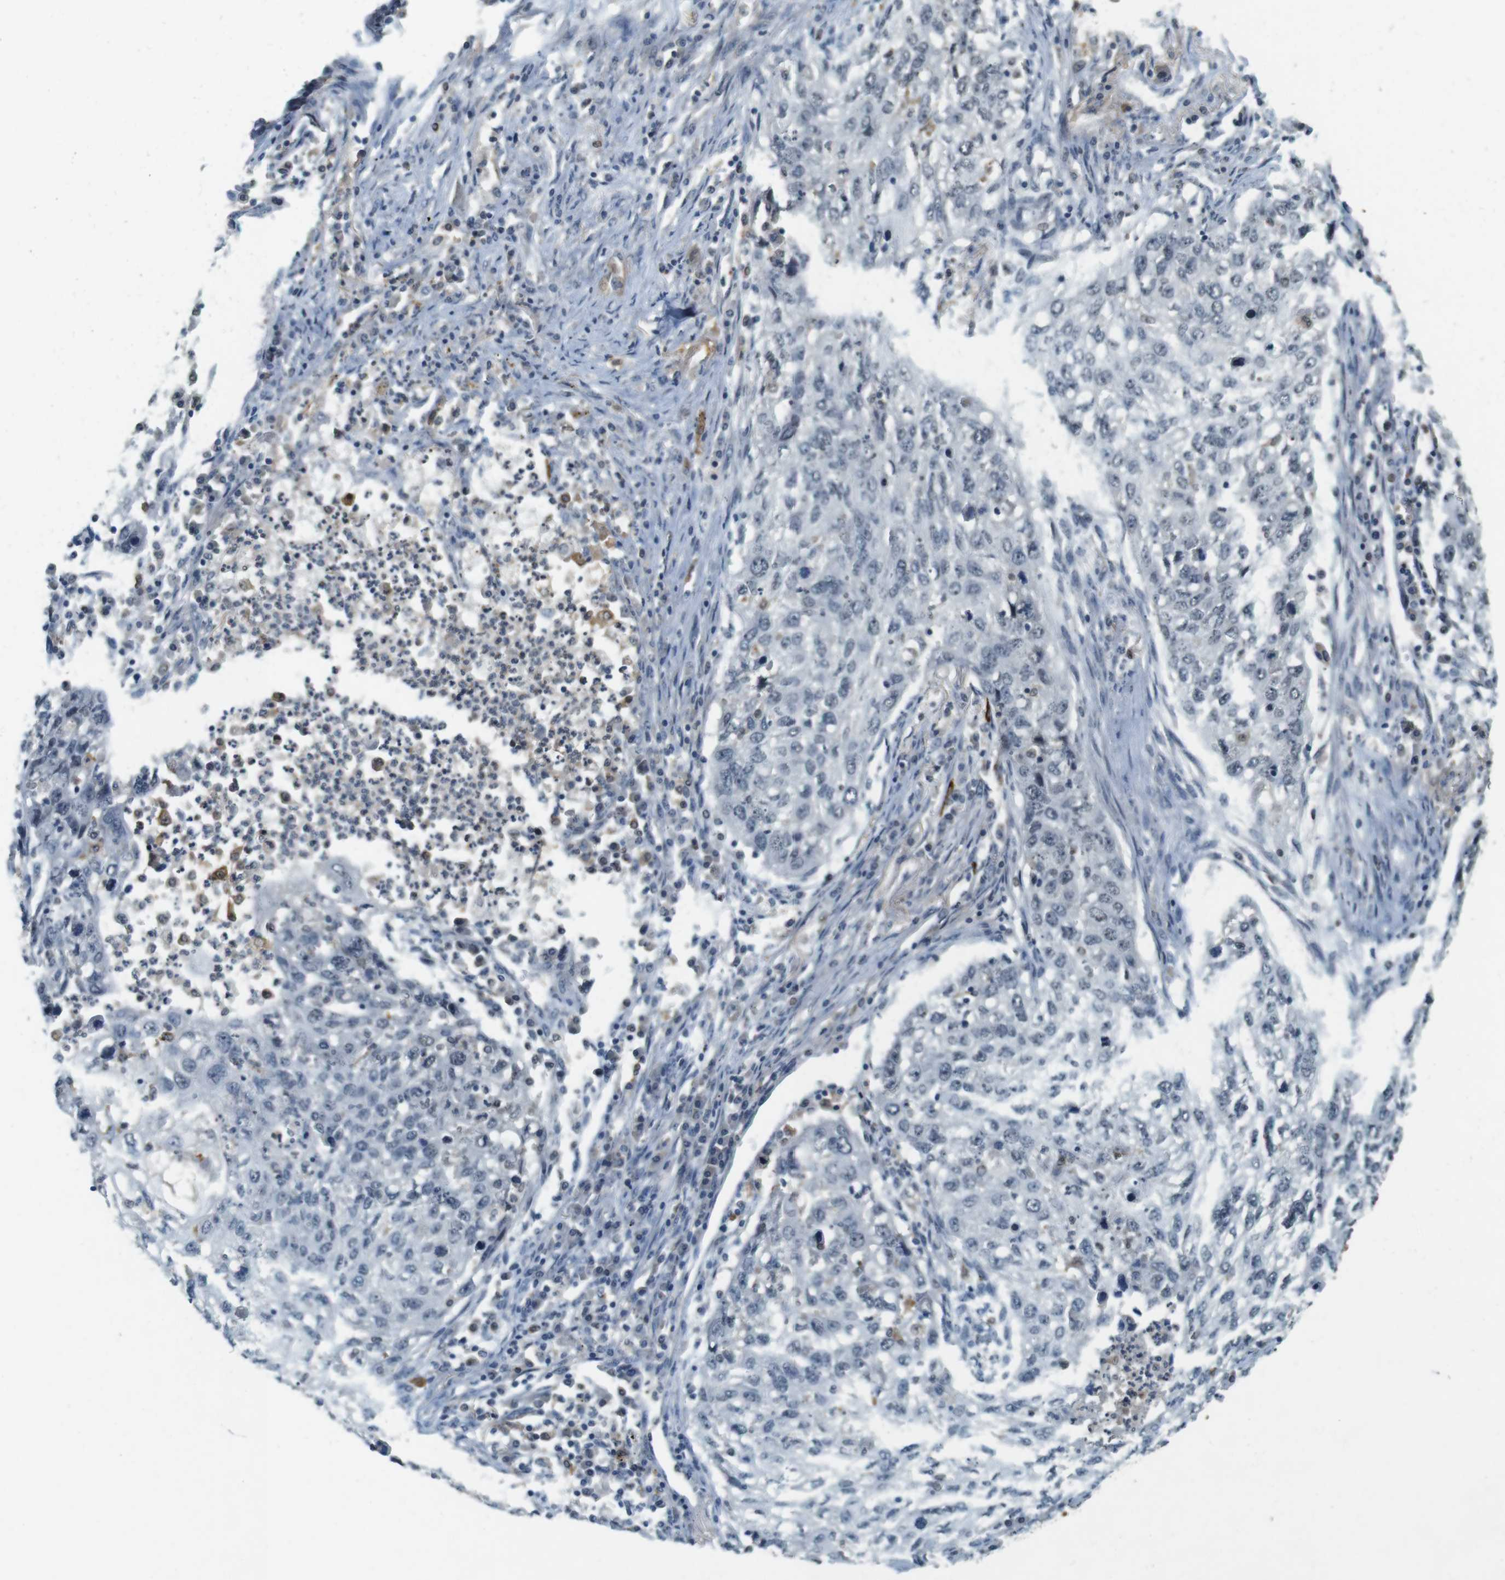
{"staining": {"intensity": "negative", "quantity": "none", "location": "none"}, "tissue": "lung cancer", "cell_type": "Tumor cells", "image_type": "cancer", "snomed": [{"axis": "morphology", "description": "Squamous cell carcinoma, NOS"}, {"axis": "topography", "description": "Lung"}], "caption": "This is an immunohistochemistry (IHC) image of human lung cancer (squamous cell carcinoma). There is no expression in tumor cells.", "gene": "CDK14", "patient": {"sex": "female", "age": 63}}